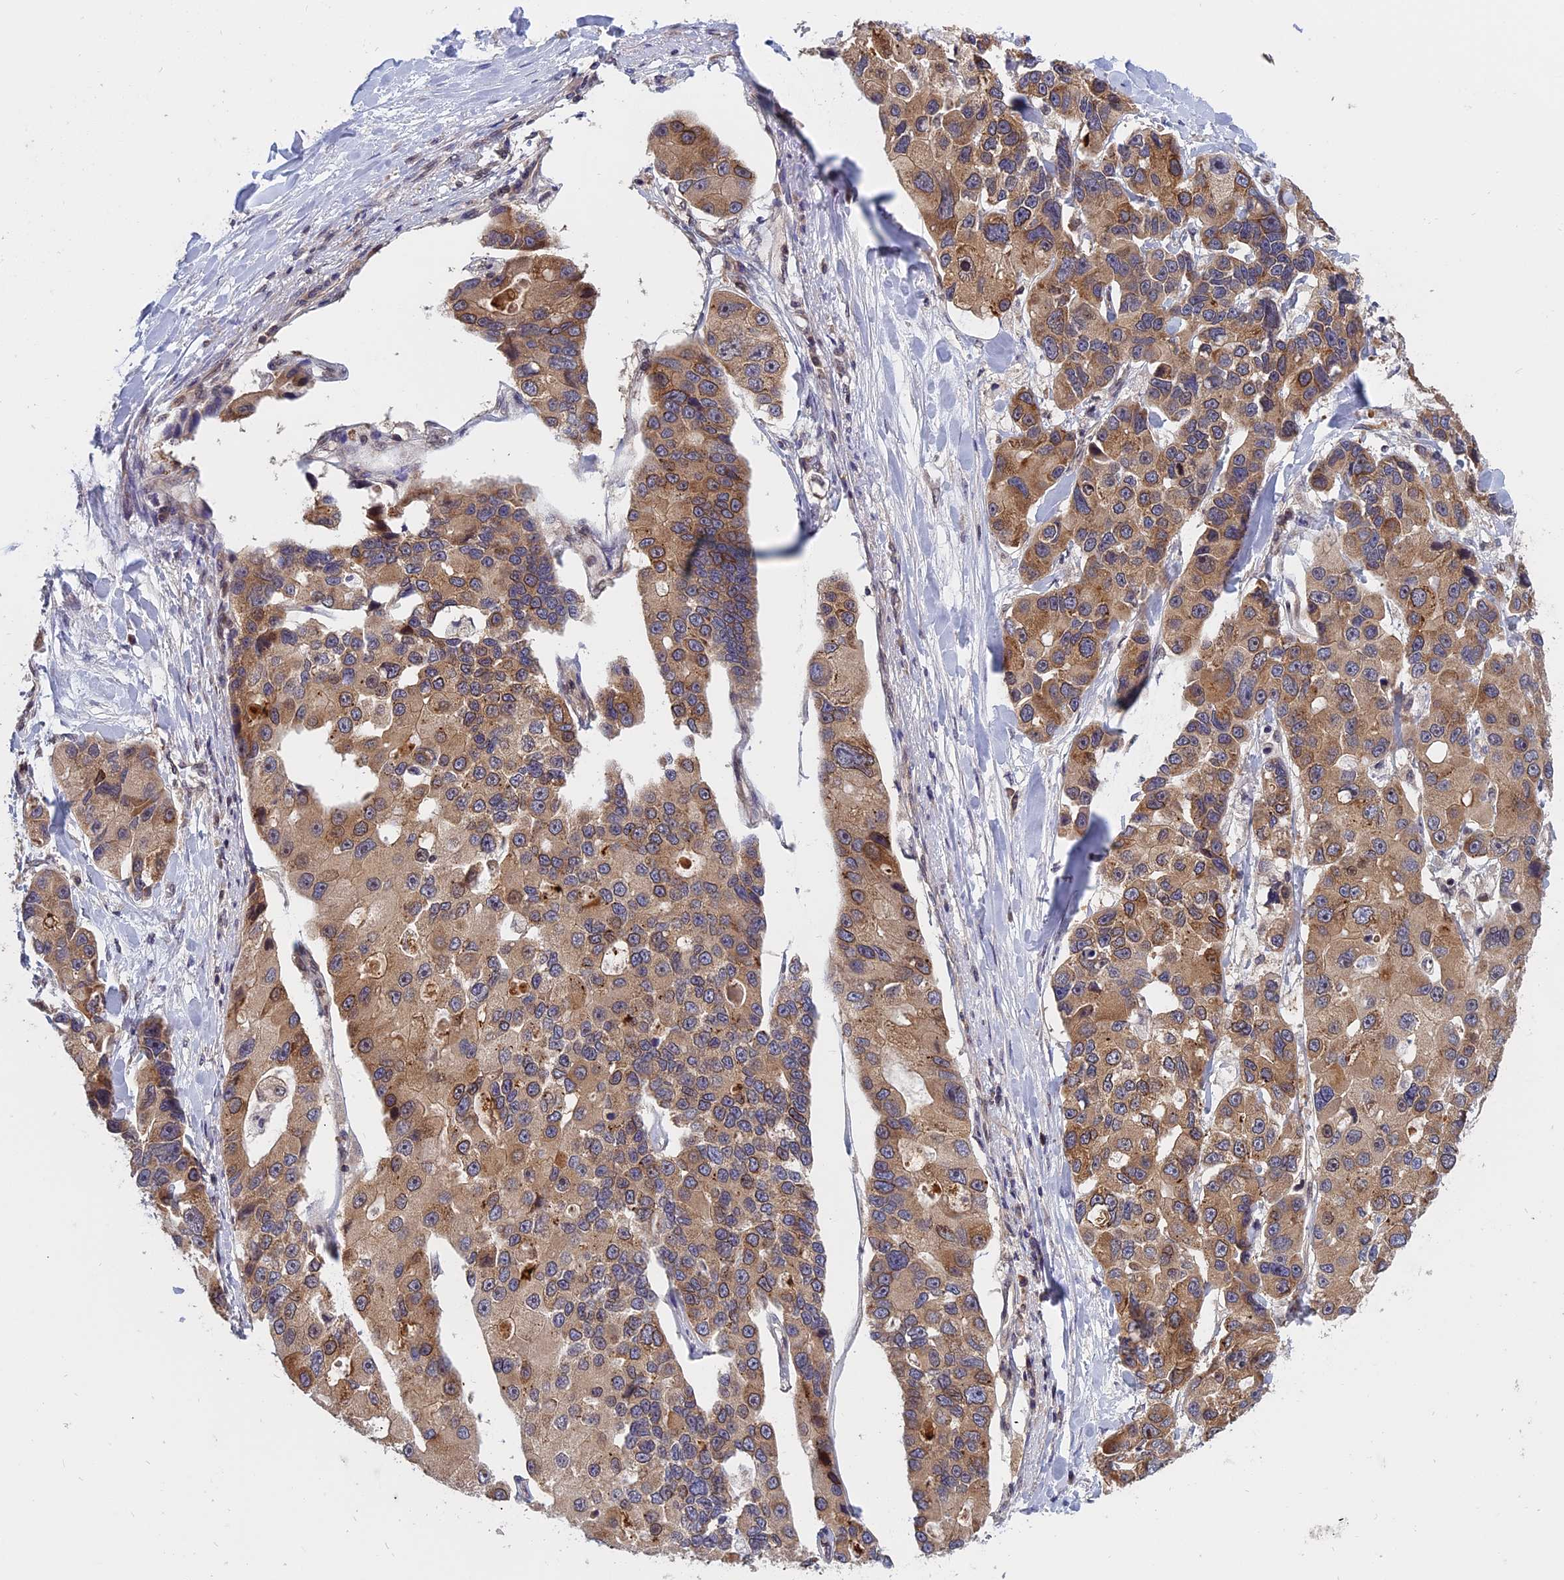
{"staining": {"intensity": "moderate", "quantity": "25%-75%", "location": "cytoplasmic/membranous"}, "tissue": "lung cancer", "cell_type": "Tumor cells", "image_type": "cancer", "snomed": [{"axis": "morphology", "description": "Adenocarcinoma, NOS"}, {"axis": "topography", "description": "Lung"}], "caption": "The histopathology image demonstrates immunohistochemical staining of lung cancer (adenocarcinoma). There is moderate cytoplasmic/membranous staining is seen in about 25%-75% of tumor cells.", "gene": "NAA10", "patient": {"sex": "female", "age": 54}}